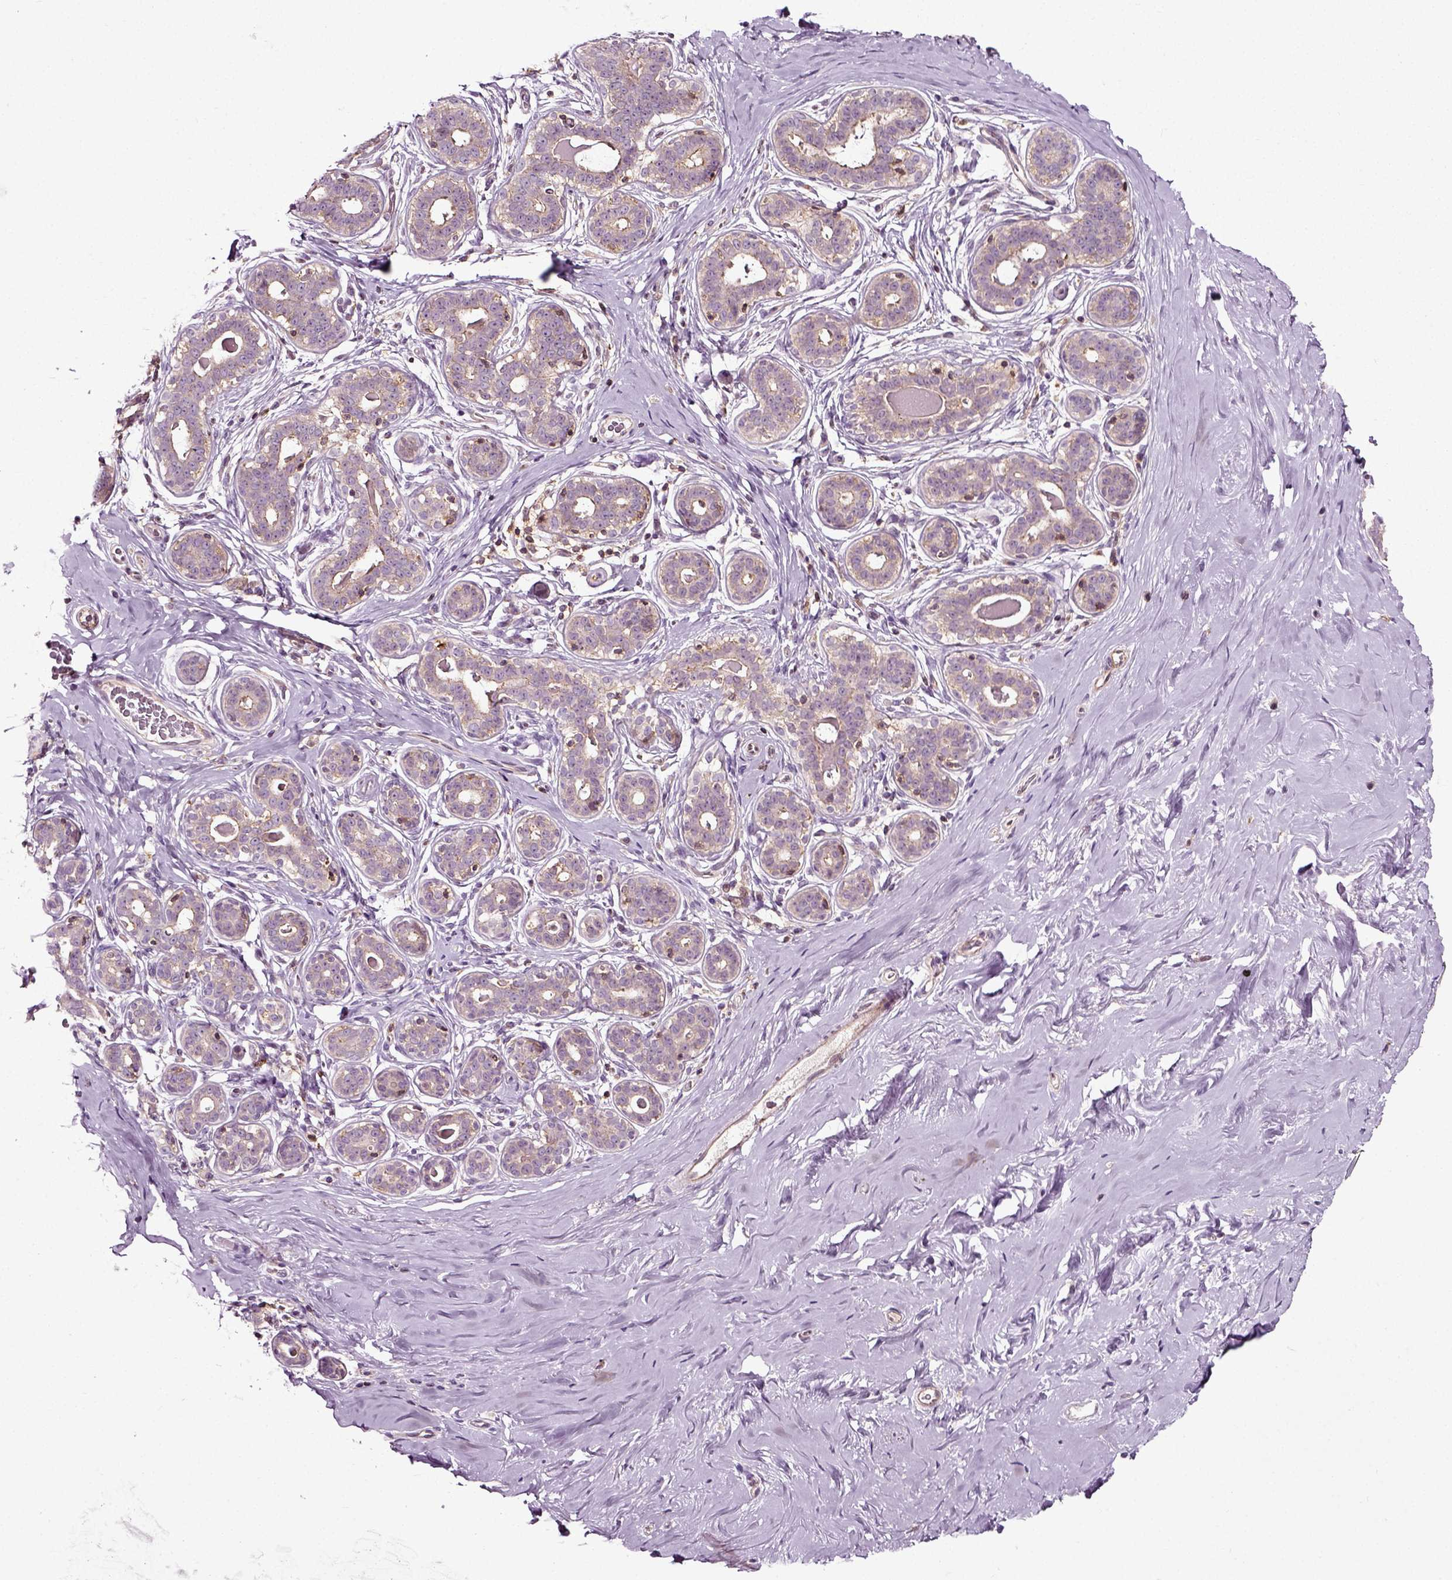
{"staining": {"intensity": "negative", "quantity": "none", "location": "none"}, "tissue": "breast", "cell_type": "Adipocytes", "image_type": "normal", "snomed": [{"axis": "morphology", "description": "Normal tissue, NOS"}, {"axis": "topography", "description": "Skin"}, {"axis": "topography", "description": "Breast"}], "caption": "This is a micrograph of immunohistochemistry staining of normal breast, which shows no staining in adipocytes.", "gene": "RHOF", "patient": {"sex": "female", "age": 43}}